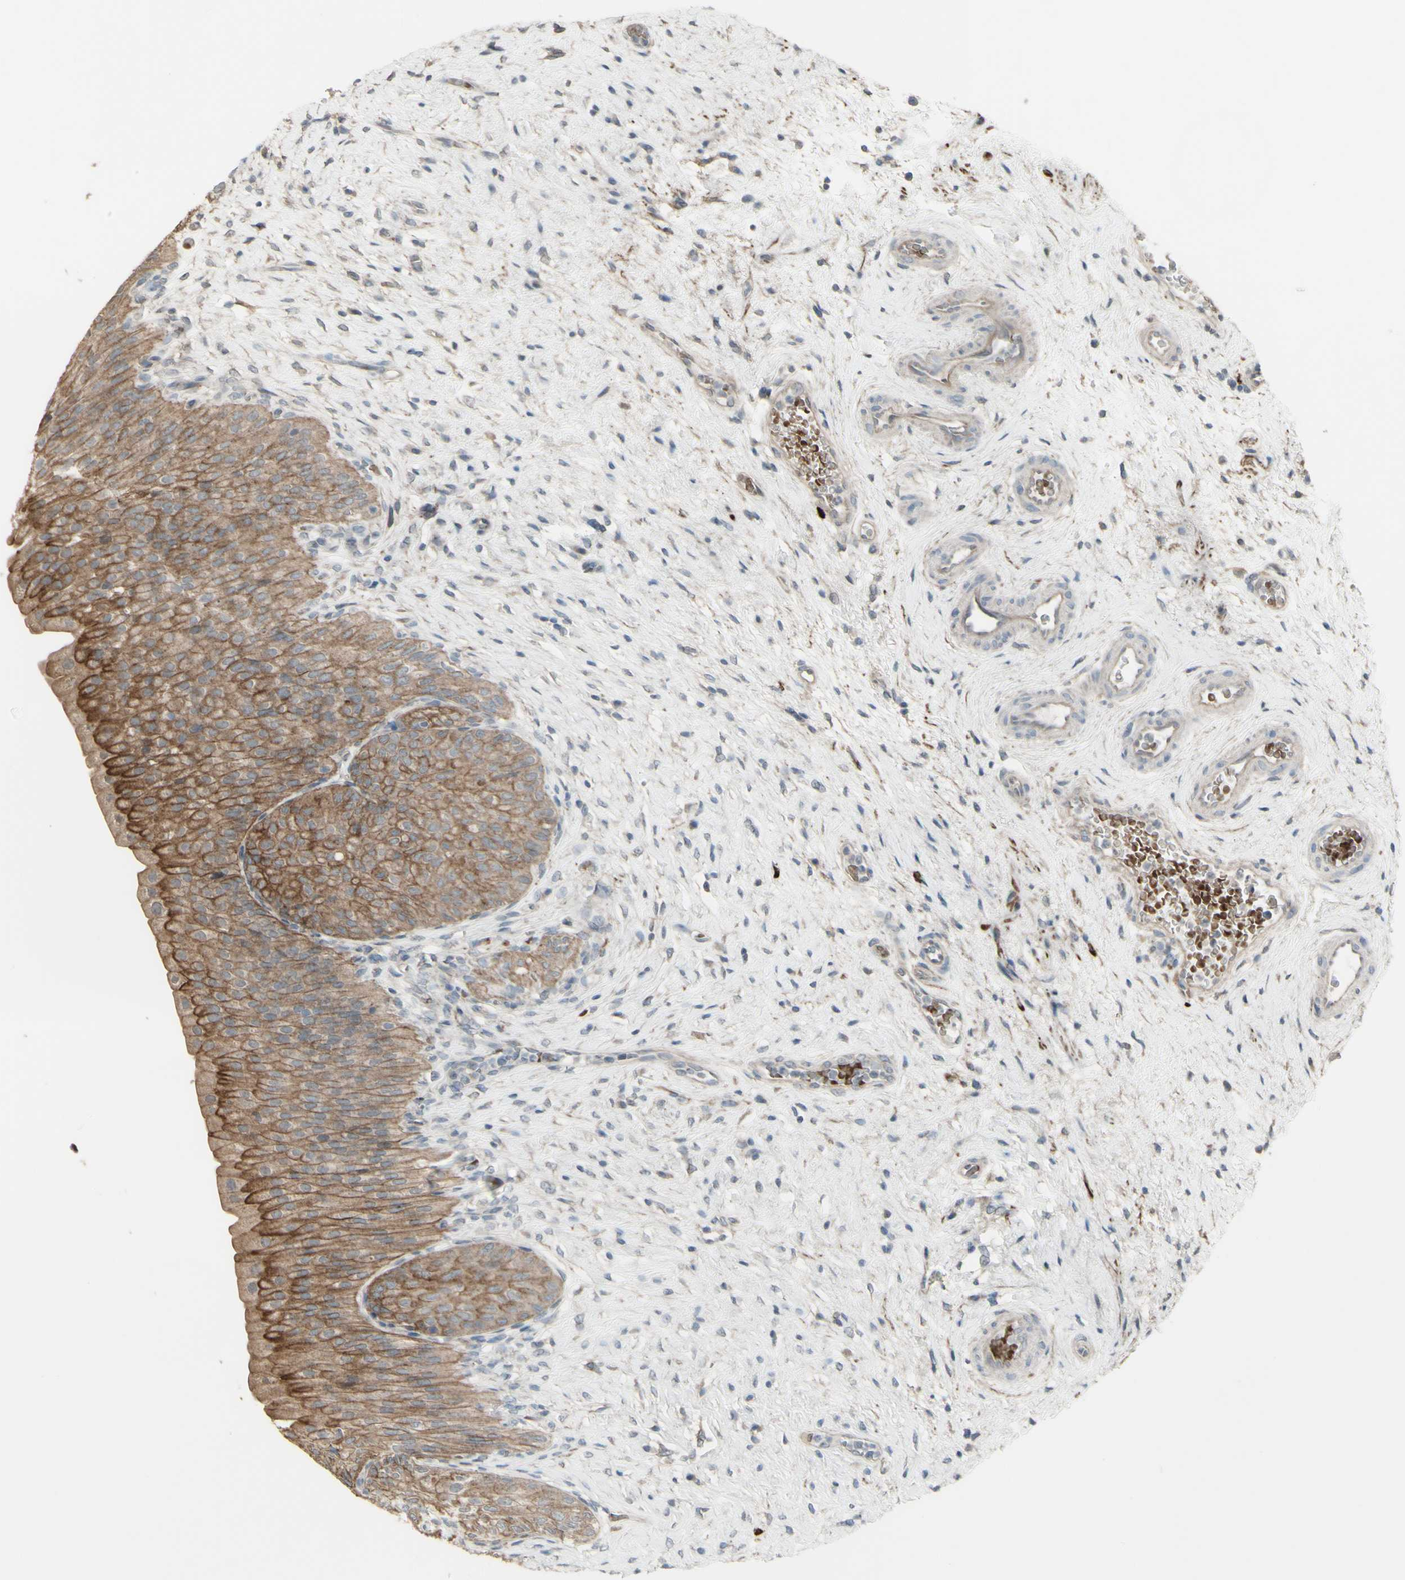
{"staining": {"intensity": "moderate", "quantity": ">75%", "location": "cytoplasmic/membranous"}, "tissue": "urinary bladder", "cell_type": "Urothelial cells", "image_type": "normal", "snomed": [{"axis": "morphology", "description": "Normal tissue, NOS"}, {"axis": "morphology", "description": "Urothelial carcinoma, High grade"}, {"axis": "topography", "description": "Urinary bladder"}], "caption": "IHC (DAB) staining of normal urinary bladder exhibits moderate cytoplasmic/membranous protein positivity in about >75% of urothelial cells.", "gene": "GRAMD1B", "patient": {"sex": "male", "age": 46}}